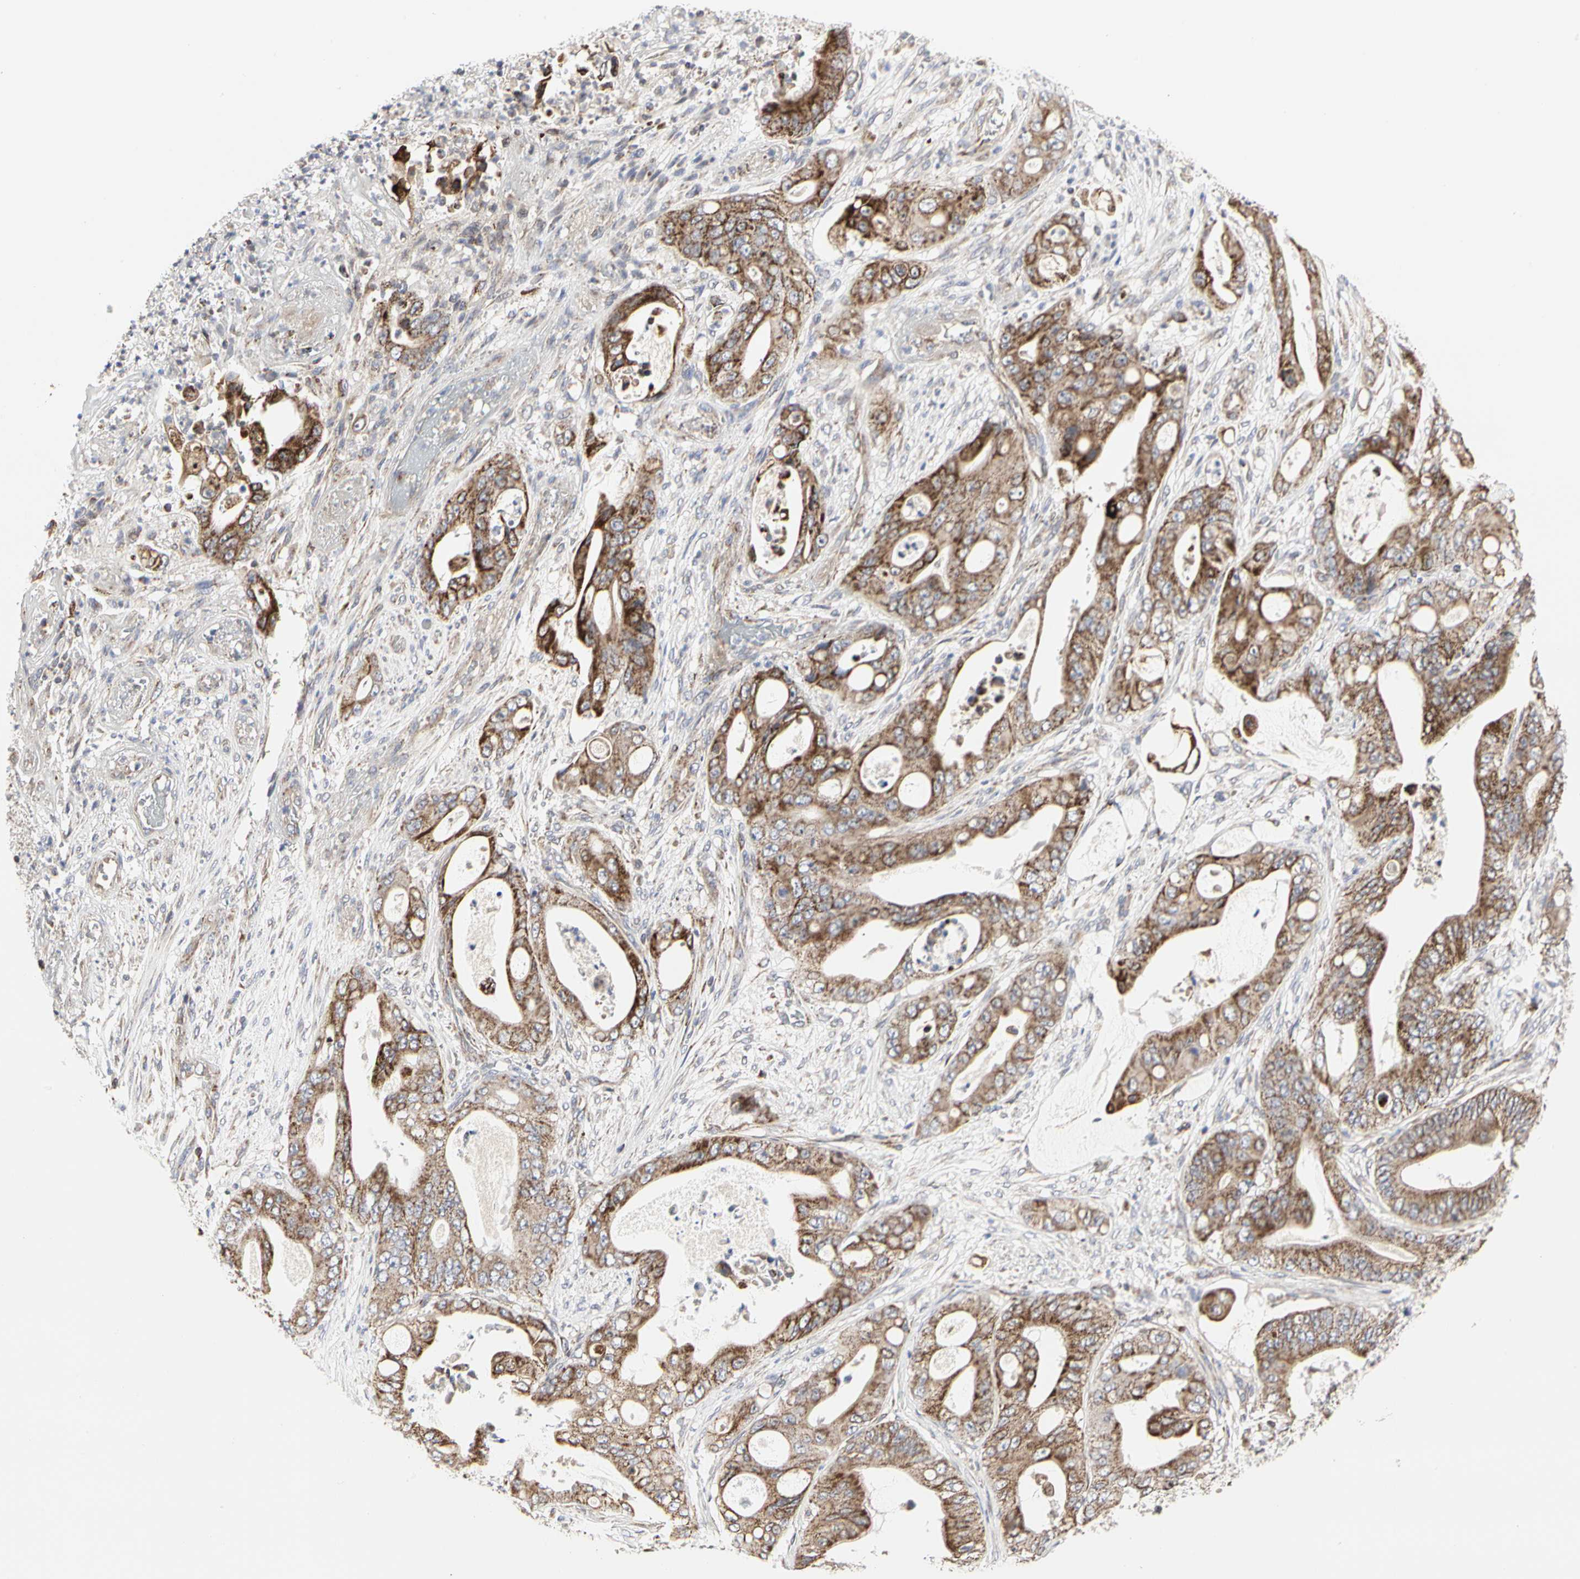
{"staining": {"intensity": "strong", "quantity": ">75%", "location": "cytoplasmic/membranous"}, "tissue": "stomach cancer", "cell_type": "Tumor cells", "image_type": "cancer", "snomed": [{"axis": "morphology", "description": "Adenocarcinoma, NOS"}, {"axis": "topography", "description": "Stomach"}], "caption": "A brown stain shows strong cytoplasmic/membranous expression of a protein in human stomach adenocarcinoma tumor cells. (IHC, brightfield microscopy, high magnification).", "gene": "TSKU", "patient": {"sex": "female", "age": 73}}